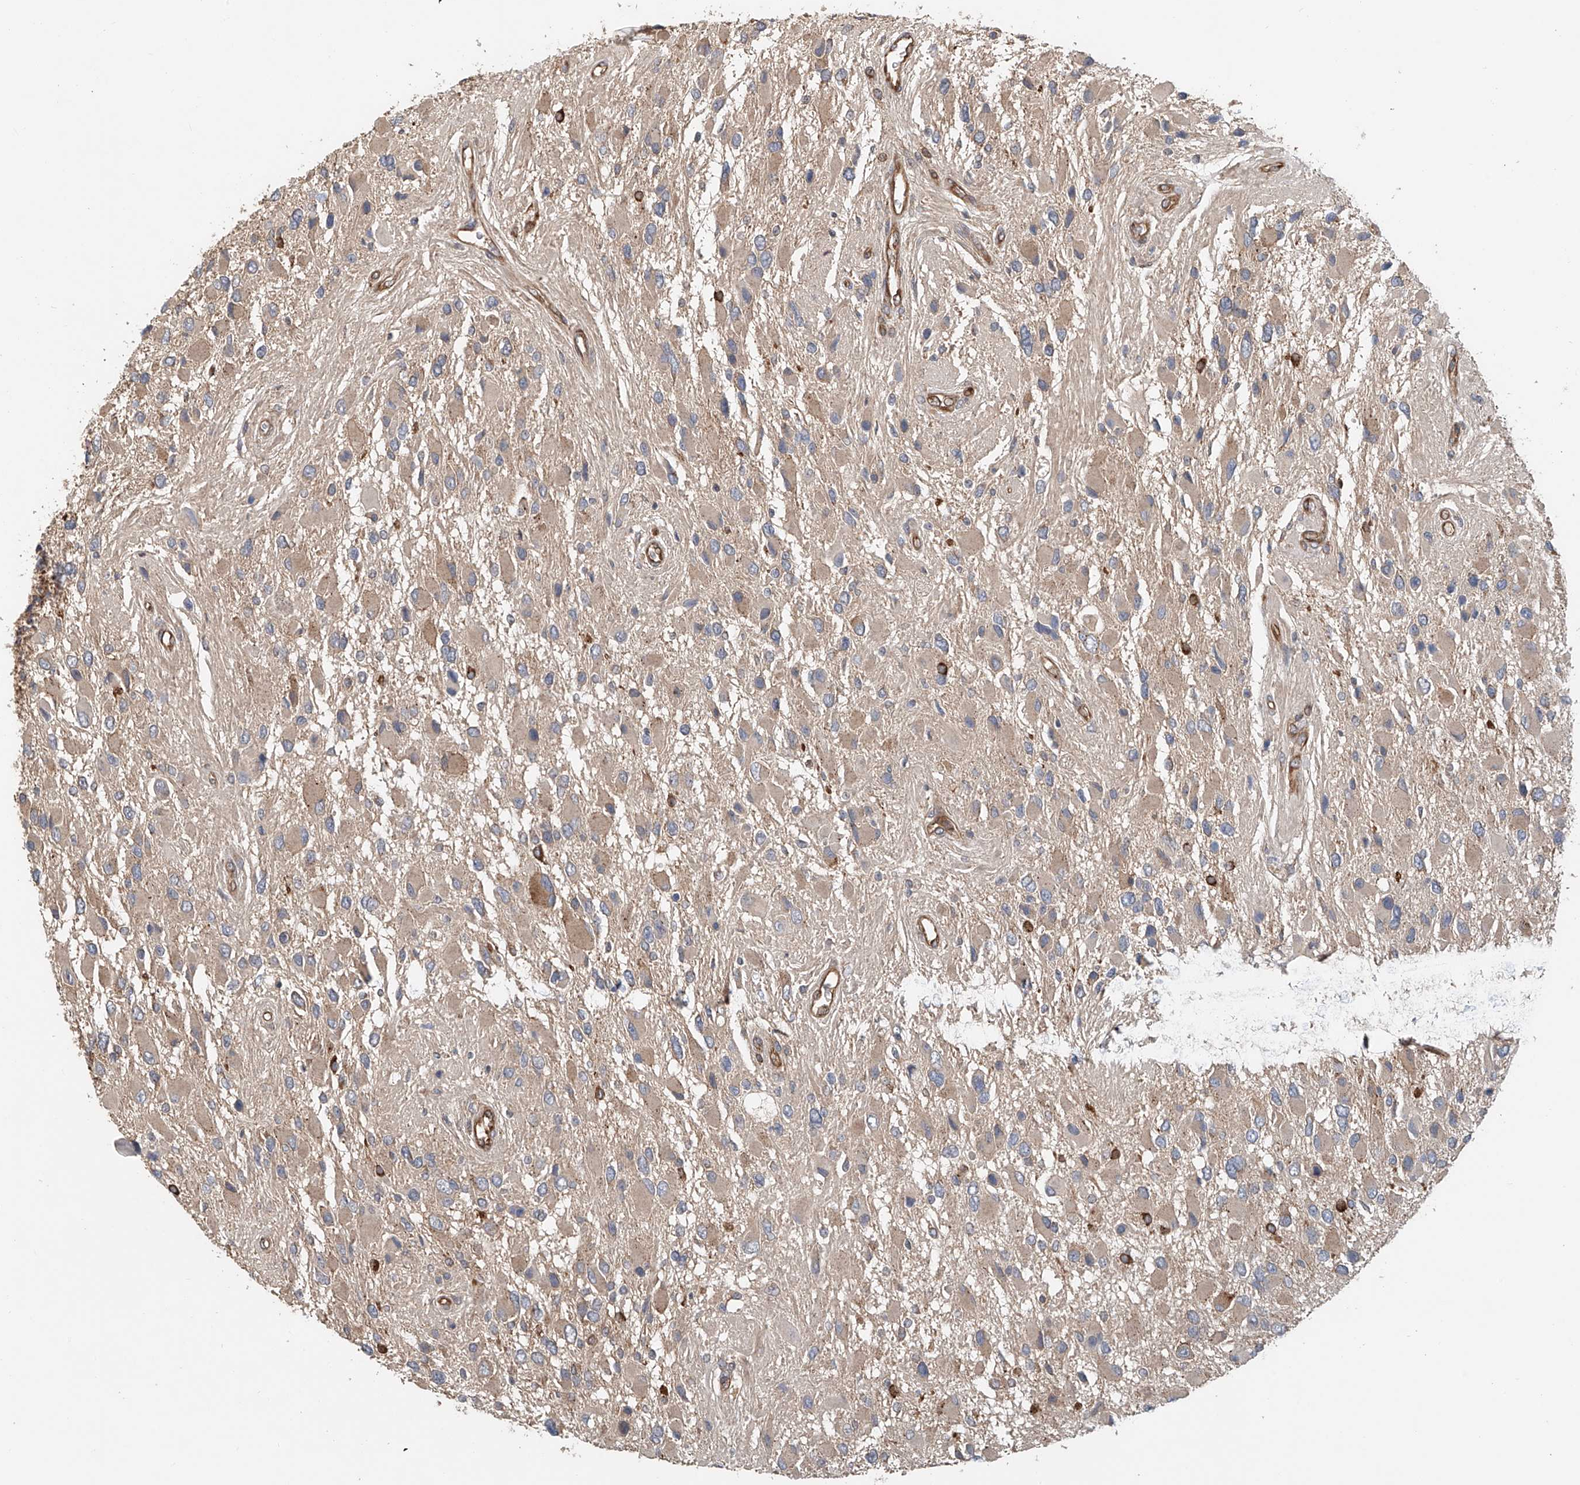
{"staining": {"intensity": "weak", "quantity": "25%-75%", "location": "cytoplasmic/membranous"}, "tissue": "glioma", "cell_type": "Tumor cells", "image_type": "cancer", "snomed": [{"axis": "morphology", "description": "Glioma, malignant, High grade"}, {"axis": "topography", "description": "Brain"}], "caption": "There is low levels of weak cytoplasmic/membranous expression in tumor cells of malignant high-grade glioma, as demonstrated by immunohistochemical staining (brown color).", "gene": "FRYL", "patient": {"sex": "male", "age": 53}}